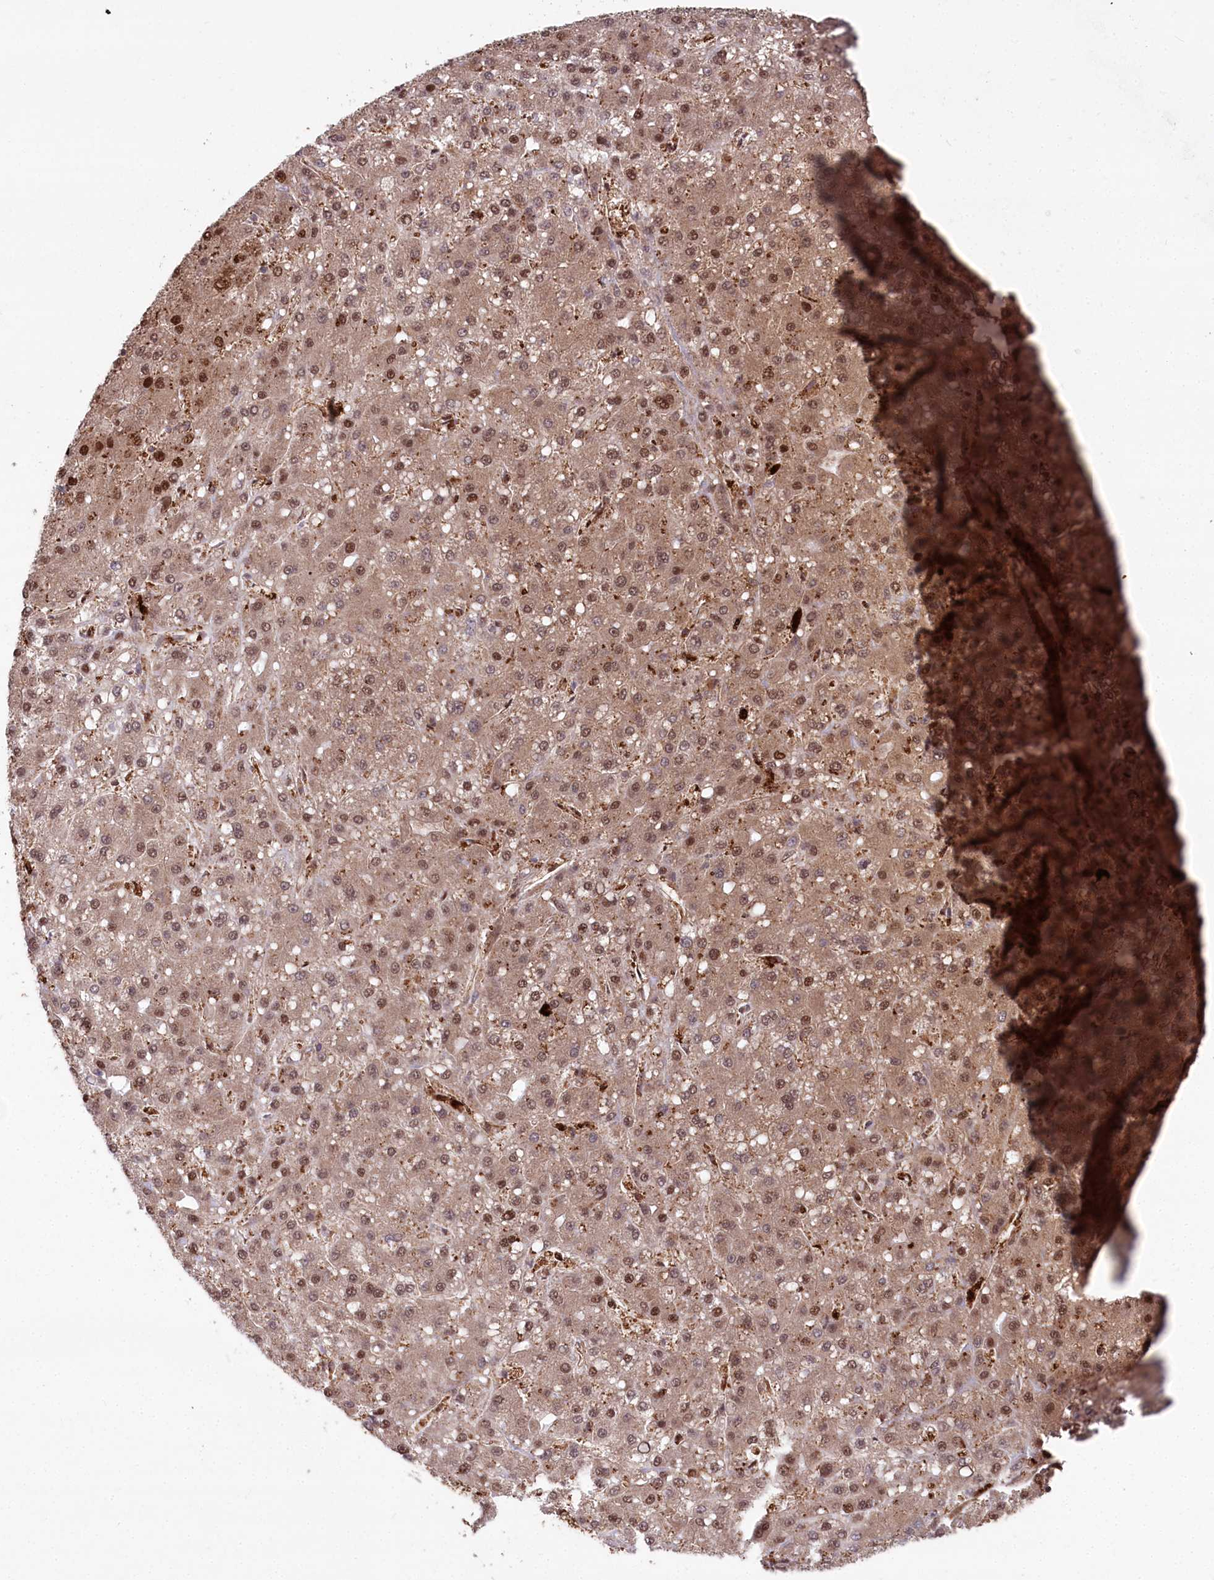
{"staining": {"intensity": "moderate", "quantity": ">75%", "location": "cytoplasmic/membranous,nuclear"}, "tissue": "liver cancer", "cell_type": "Tumor cells", "image_type": "cancer", "snomed": [{"axis": "morphology", "description": "Carcinoma, Hepatocellular, NOS"}, {"axis": "topography", "description": "Liver"}], "caption": "IHC staining of liver cancer (hepatocellular carcinoma), which demonstrates medium levels of moderate cytoplasmic/membranous and nuclear positivity in about >75% of tumor cells indicating moderate cytoplasmic/membranous and nuclear protein expression. The staining was performed using DAB (brown) for protein detection and nuclei were counterstained in hematoxylin (blue).", "gene": "LSG1", "patient": {"sex": "male", "age": 67}}